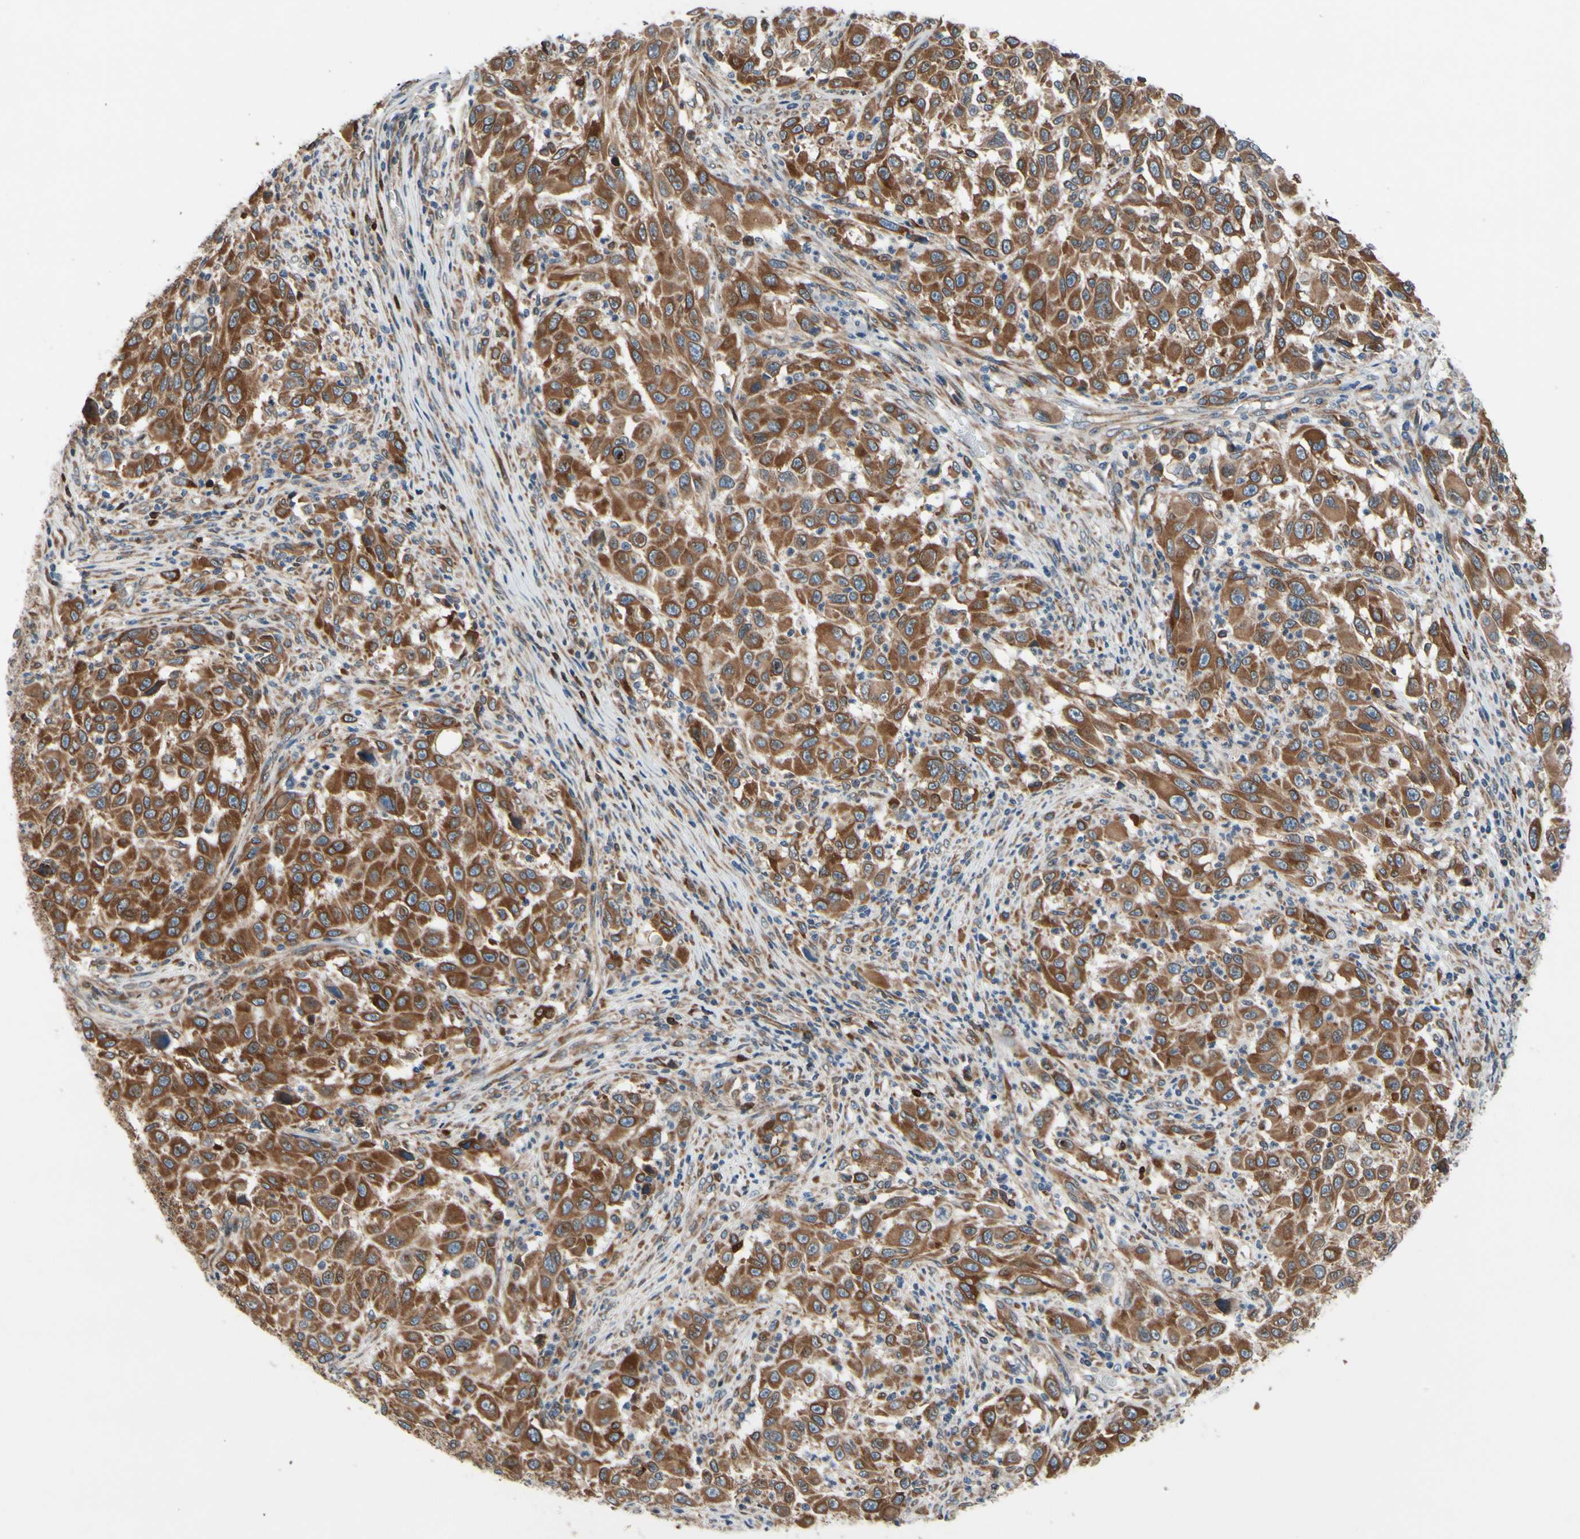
{"staining": {"intensity": "strong", "quantity": ">75%", "location": "cytoplasmic/membranous"}, "tissue": "melanoma", "cell_type": "Tumor cells", "image_type": "cancer", "snomed": [{"axis": "morphology", "description": "Malignant melanoma, Metastatic site"}, {"axis": "topography", "description": "Lymph node"}], "caption": "DAB immunohistochemical staining of human malignant melanoma (metastatic site) reveals strong cytoplasmic/membranous protein positivity in about >75% of tumor cells.", "gene": "CLCC1", "patient": {"sex": "male", "age": 61}}